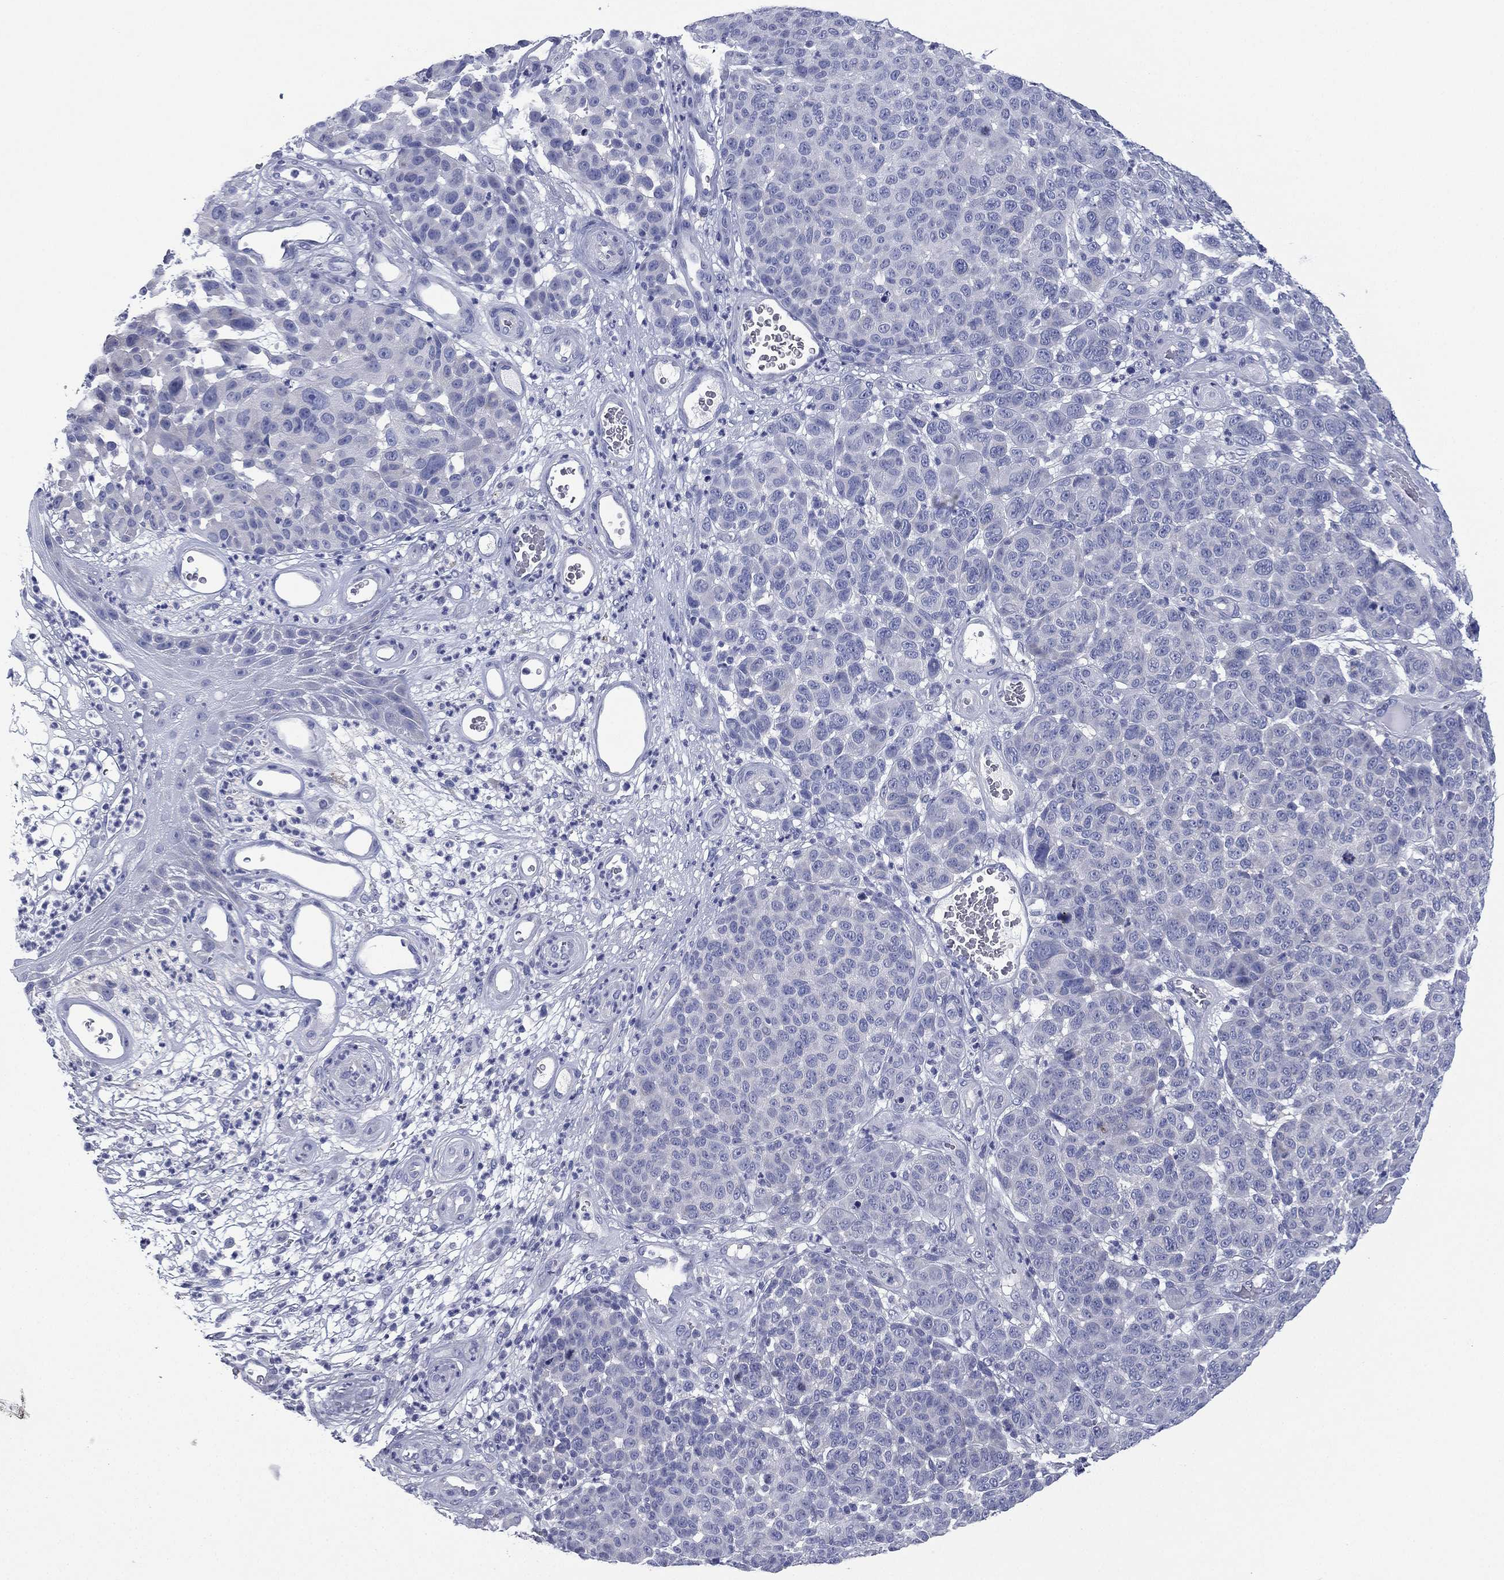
{"staining": {"intensity": "negative", "quantity": "none", "location": "none"}, "tissue": "melanoma", "cell_type": "Tumor cells", "image_type": "cancer", "snomed": [{"axis": "morphology", "description": "Malignant melanoma, NOS"}, {"axis": "topography", "description": "Skin"}], "caption": "IHC of human malignant melanoma shows no staining in tumor cells. (DAB (3,3'-diaminobenzidine) IHC with hematoxylin counter stain).", "gene": "FCER2", "patient": {"sex": "male", "age": 59}}